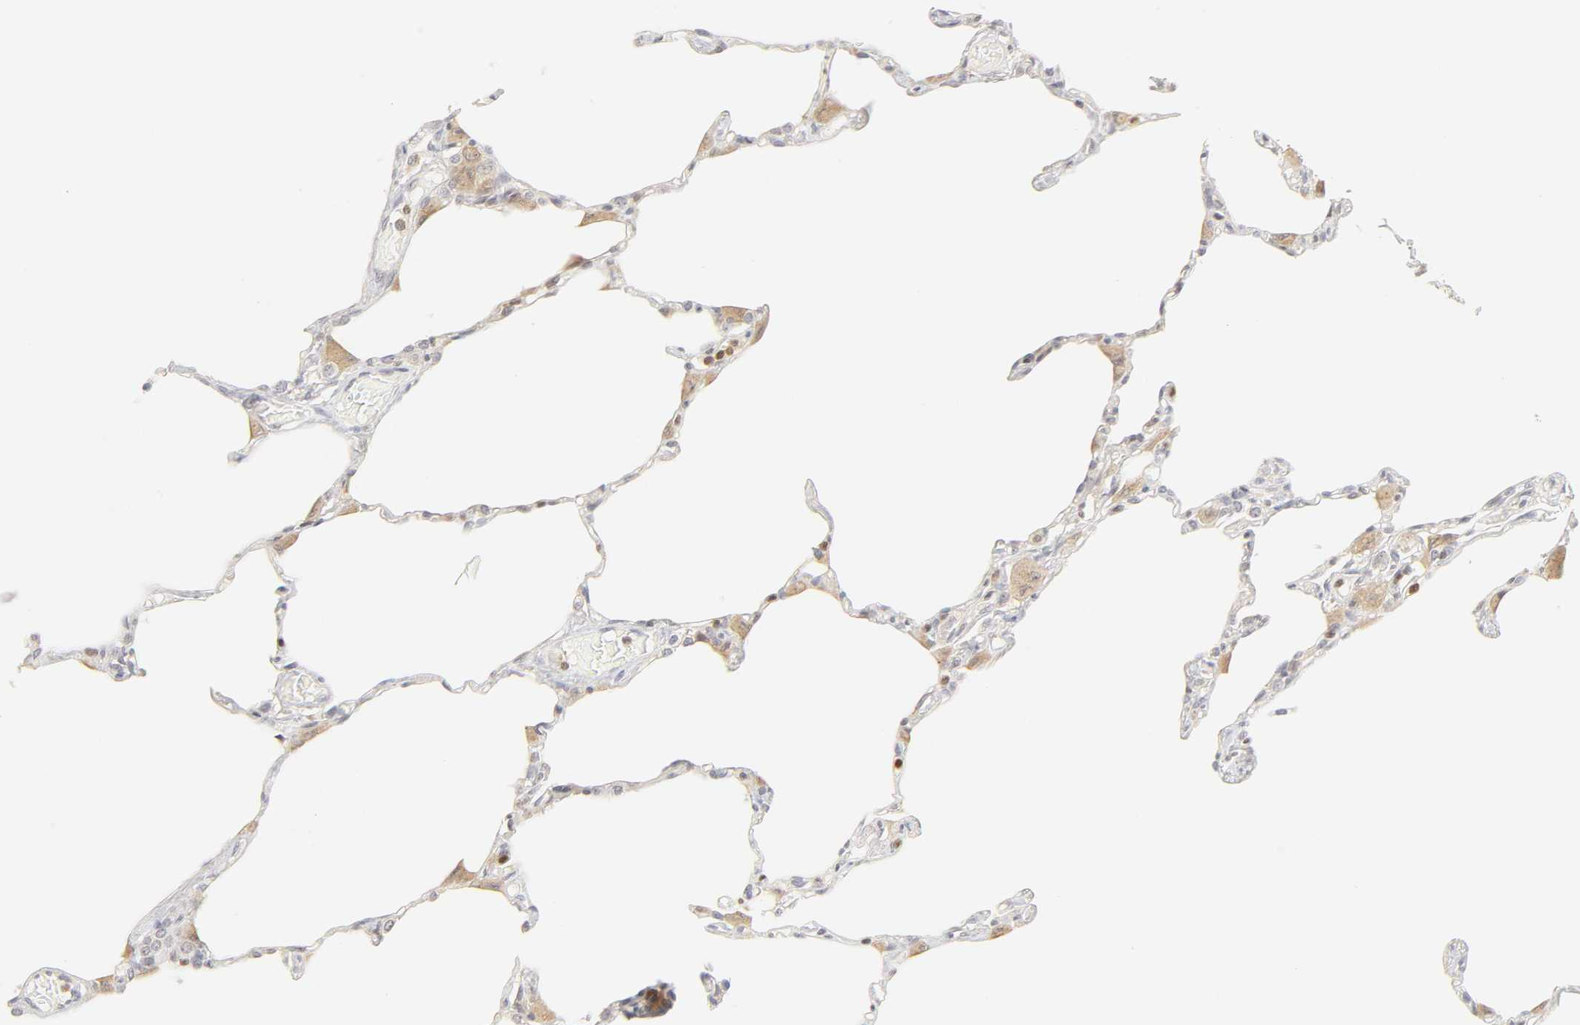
{"staining": {"intensity": "weak", "quantity": "<25%", "location": "cytoplasmic/membranous"}, "tissue": "lung", "cell_type": "Alveolar cells", "image_type": "normal", "snomed": [{"axis": "morphology", "description": "Normal tissue, NOS"}, {"axis": "topography", "description": "Lung"}], "caption": "A high-resolution image shows immunohistochemistry (IHC) staining of normal lung, which displays no significant positivity in alveolar cells. Nuclei are stained in blue.", "gene": "KIF2A", "patient": {"sex": "female", "age": 49}}